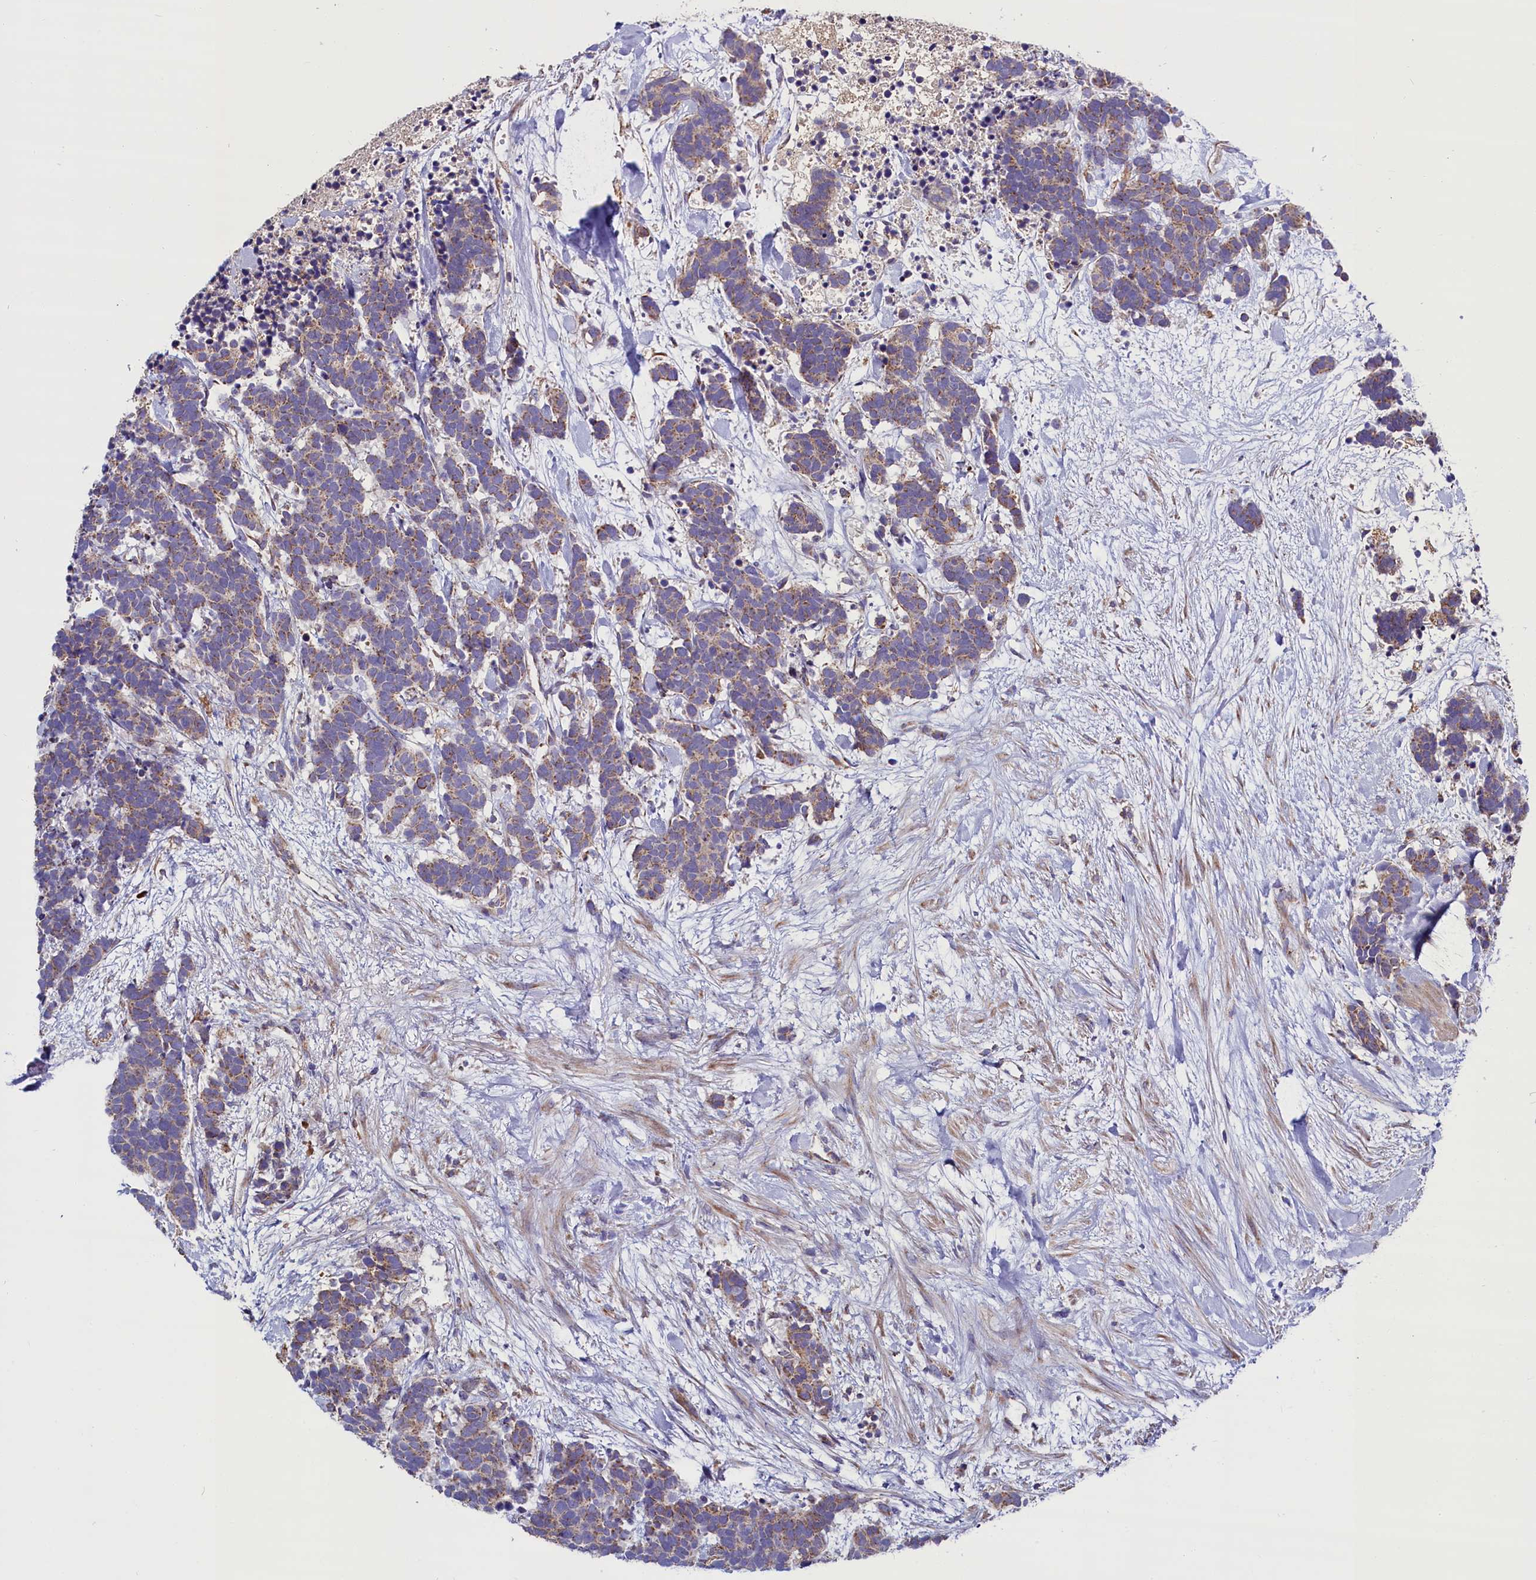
{"staining": {"intensity": "moderate", "quantity": "25%-75%", "location": "cytoplasmic/membranous"}, "tissue": "carcinoid", "cell_type": "Tumor cells", "image_type": "cancer", "snomed": [{"axis": "morphology", "description": "Carcinoma, NOS"}, {"axis": "morphology", "description": "Carcinoid, malignant, NOS"}, {"axis": "topography", "description": "Prostate"}], "caption": "Malignant carcinoid tissue displays moderate cytoplasmic/membranous staining in approximately 25%-75% of tumor cells, visualized by immunohistochemistry.", "gene": "ZSWIM1", "patient": {"sex": "male", "age": 57}}